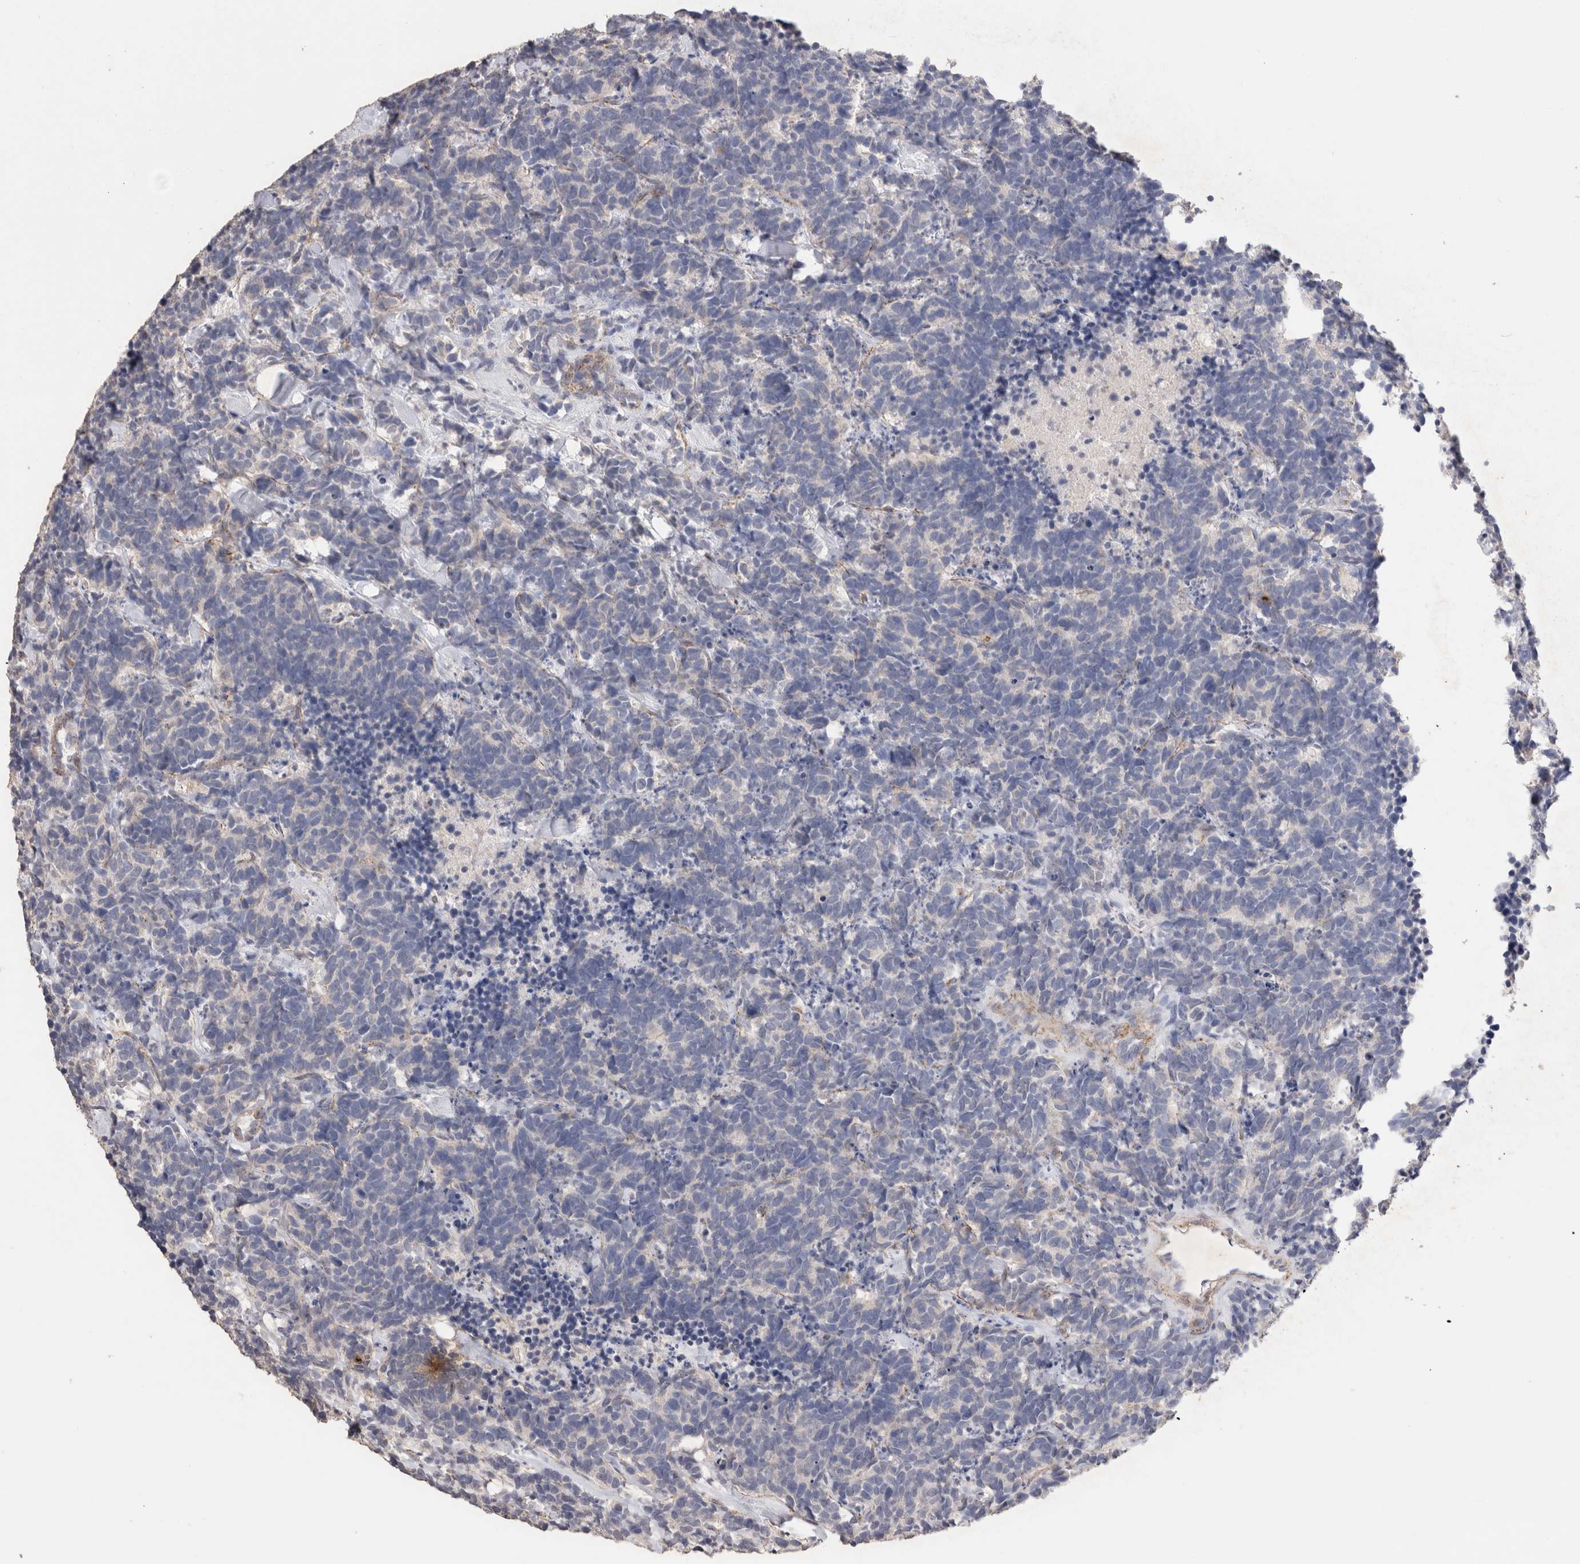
{"staining": {"intensity": "negative", "quantity": "none", "location": "none"}, "tissue": "carcinoid", "cell_type": "Tumor cells", "image_type": "cancer", "snomed": [{"axis": "morphology", "description": "Carcinoma, NOS"}, {"axis": "morphology", "description": "Carcinoid, malignant, NOS"}, {"axis": "topography", "description": "Urinary bladder"}], "caption": "Tumor cells are negative for brown protein staining in carcinoid. The staining is performed using DAB (3,3'-diaminobenzidine) brown chromogen with nuclei counter-stained in using hematoxylin.", "gene": "CDH6", "patient": {"sex": "male", "age": 57}}